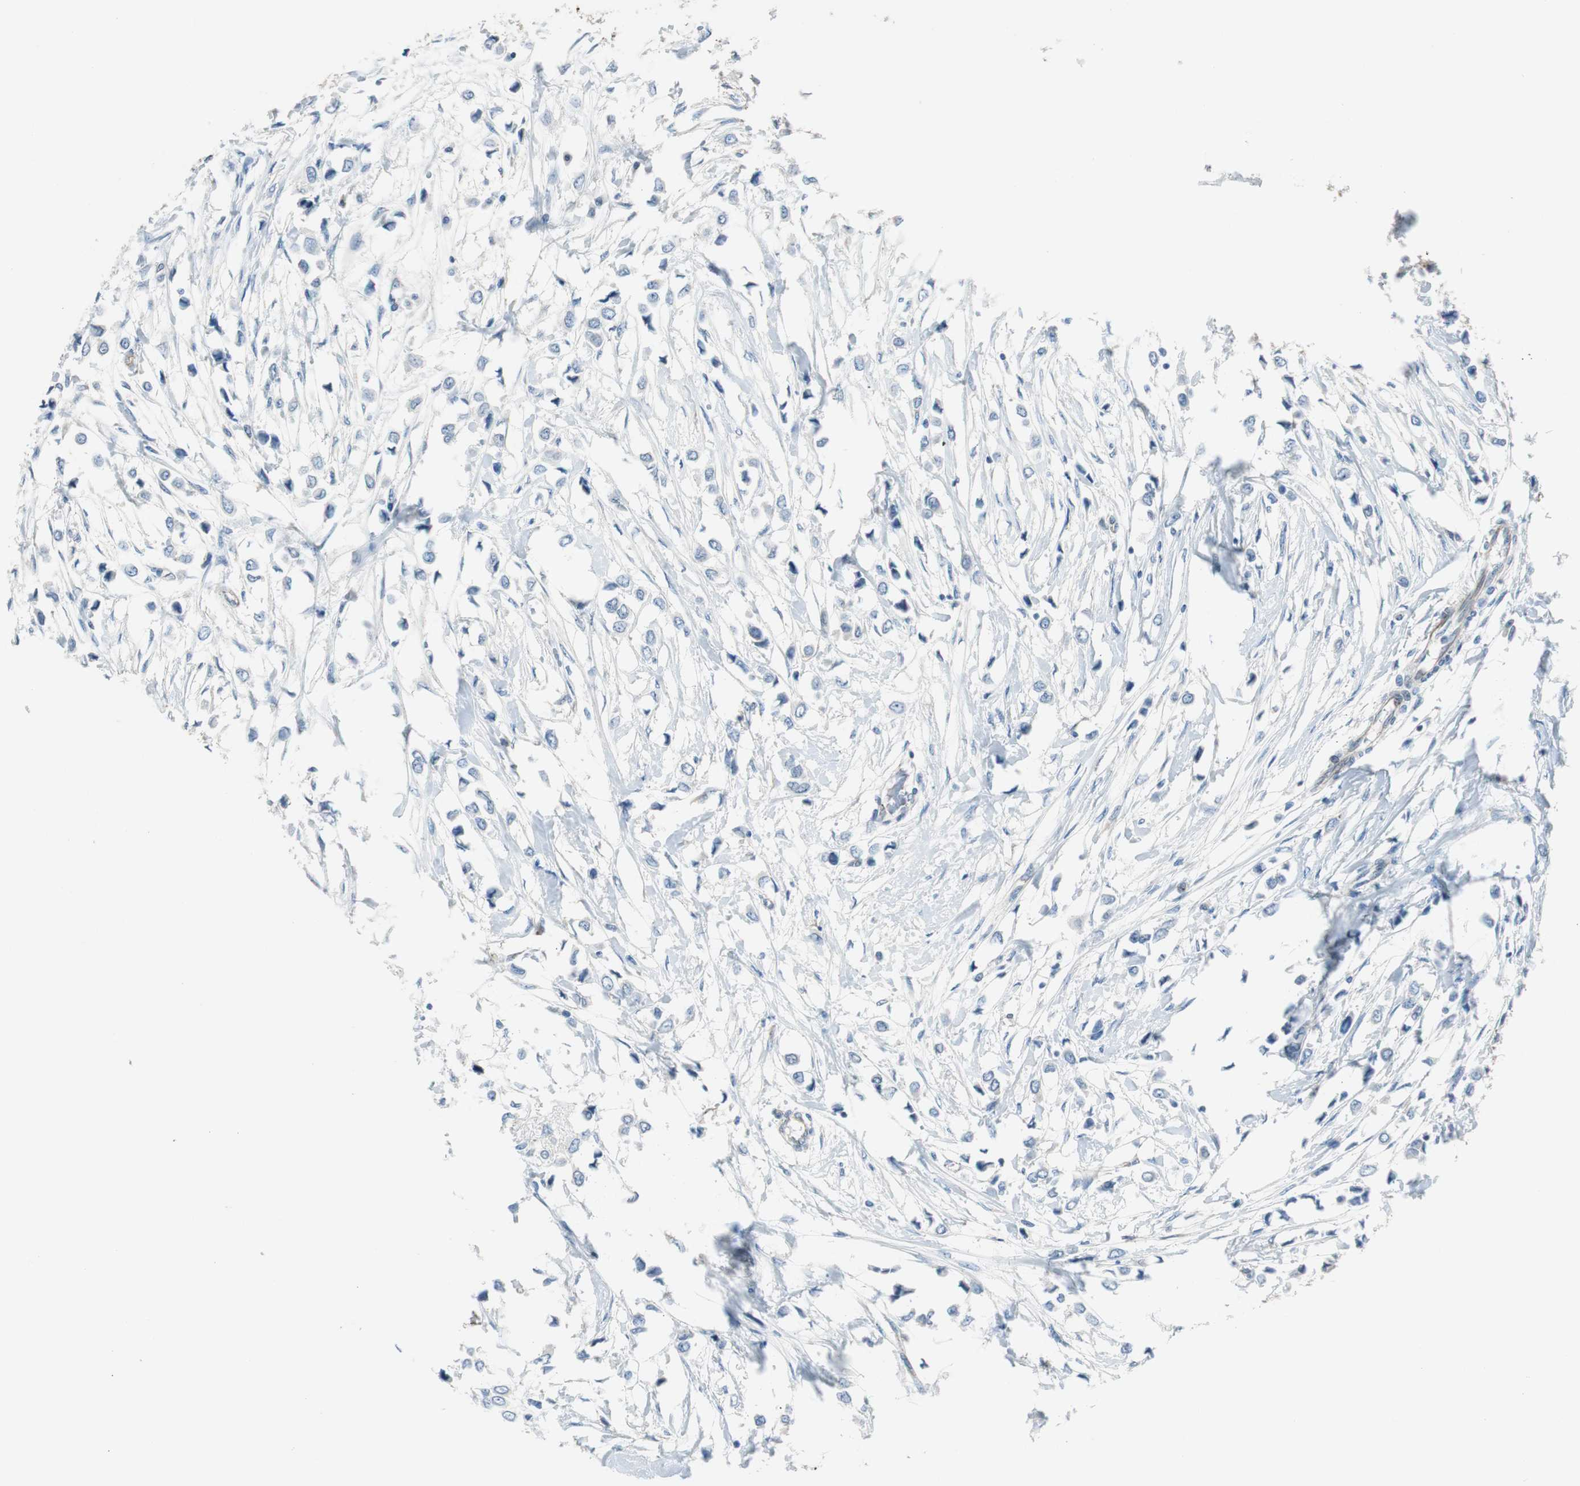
{"staining": {"intensity": "negative", "quantity": "none", "location": "none"}, "tissue": "breast cancer", "cell_type": "Tumor cells", "image_type": "cancer", "snomed": [{"axis": "morphology", "description": "Lobular carcinoma"}, {"axis": "topography", "description": "Breast"}], "caption": "The IHC histopathology image has no significant expression in tumor cells of breast cancer (lobular carcinoma) tissue.", "gene": "STXBP4", "patient": {"sex": "female", "age": 51}}